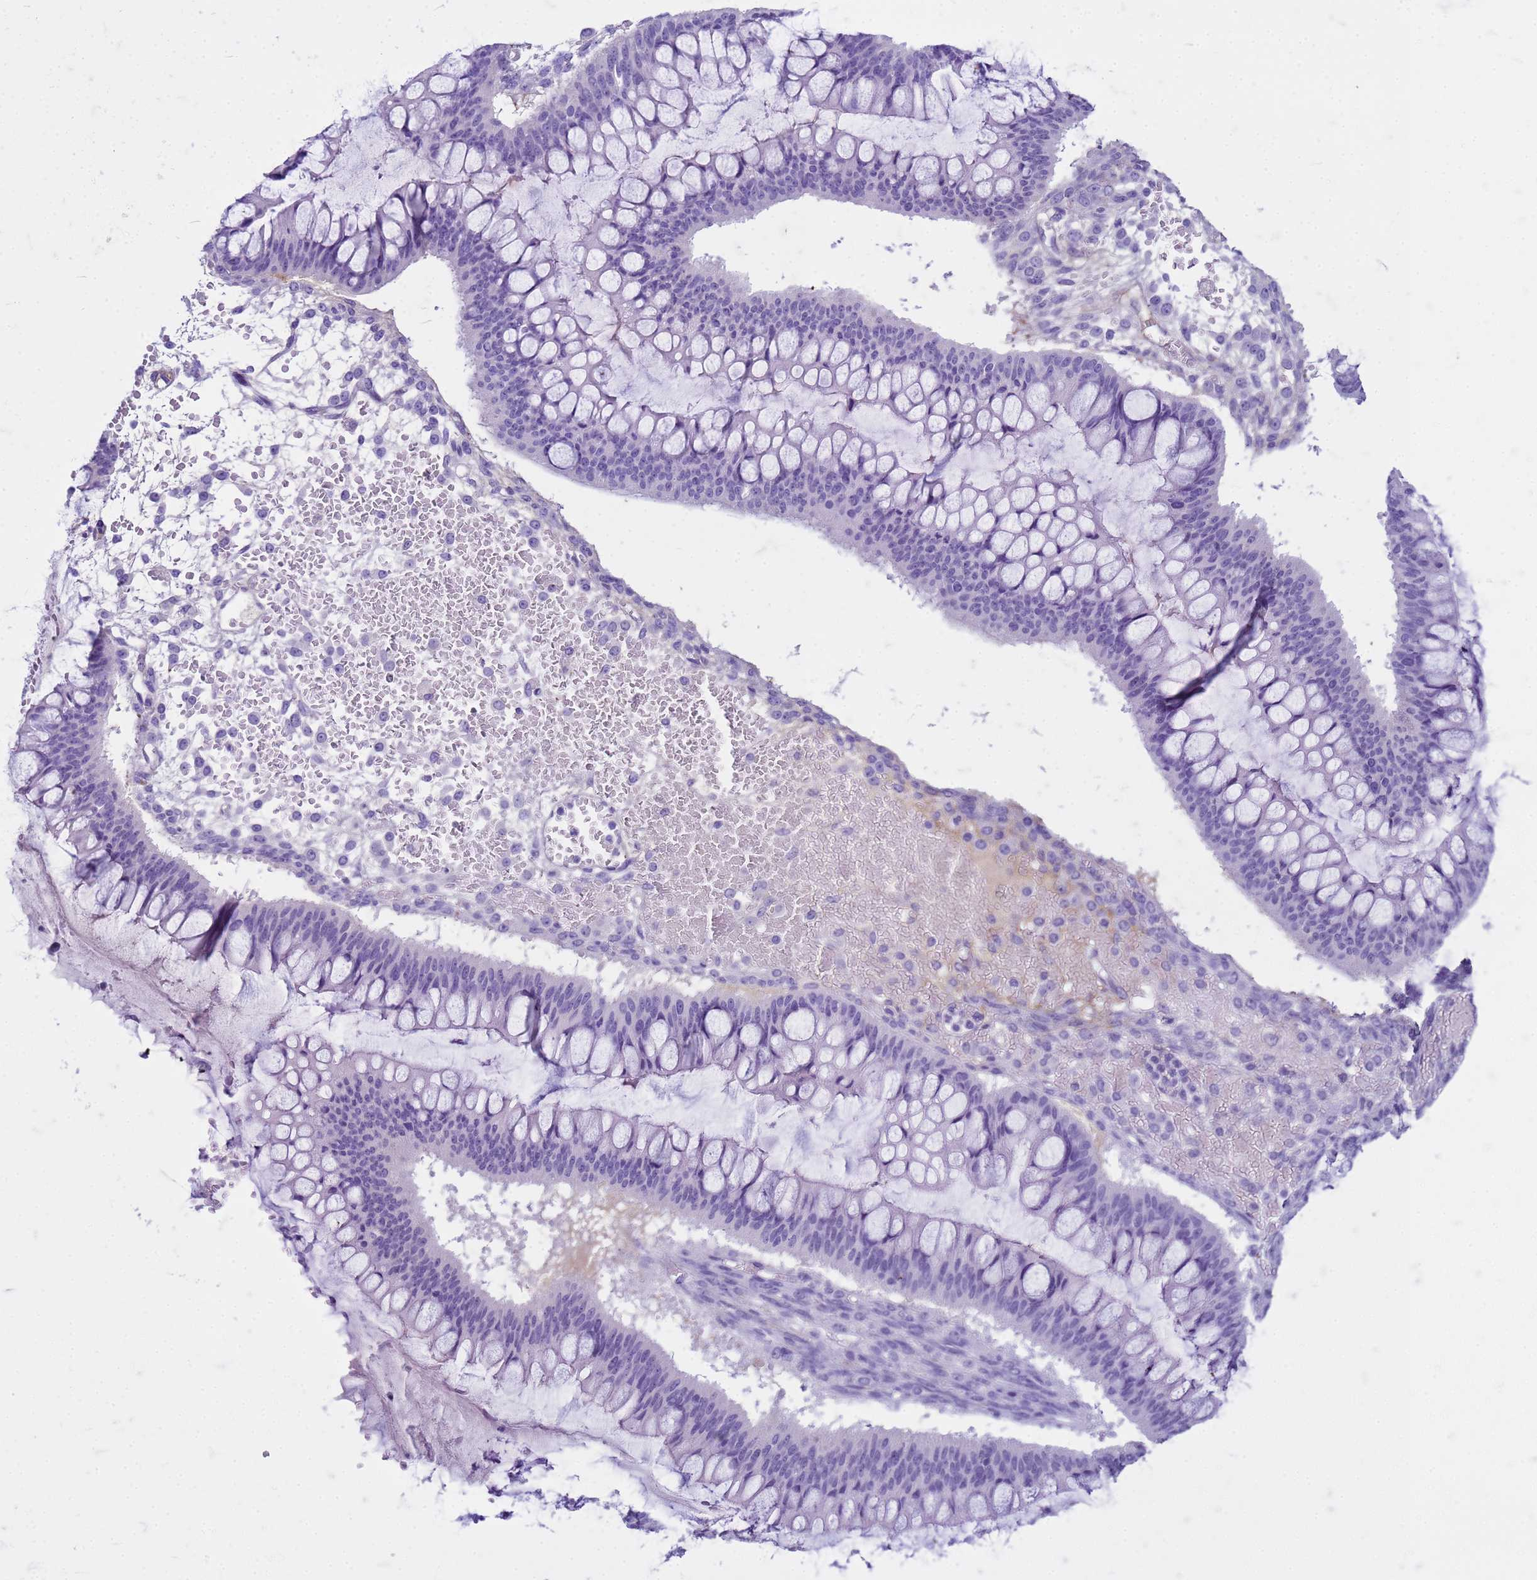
{"staining": {"intensity": "negative", "quantity": "none", "location": "none"}, "tissue": "ovarian cancer", "cell_type": "Tumor cells", "image_type": "cancer", "snomed": [{"axis": "morphology", "description": "Cystadenocarcinoma, mucinous, NOS"}, {"axis": "topography", "description": "Ovary"}], "caption": "High power microscopy histopathology image of an IHC histopathology image of ovarian mucinous cystadenocarcinoma, revealing no significant expression in tumor cells.", "gene": "CFAP100", "patient": {"sex": "female", "age": 73}}